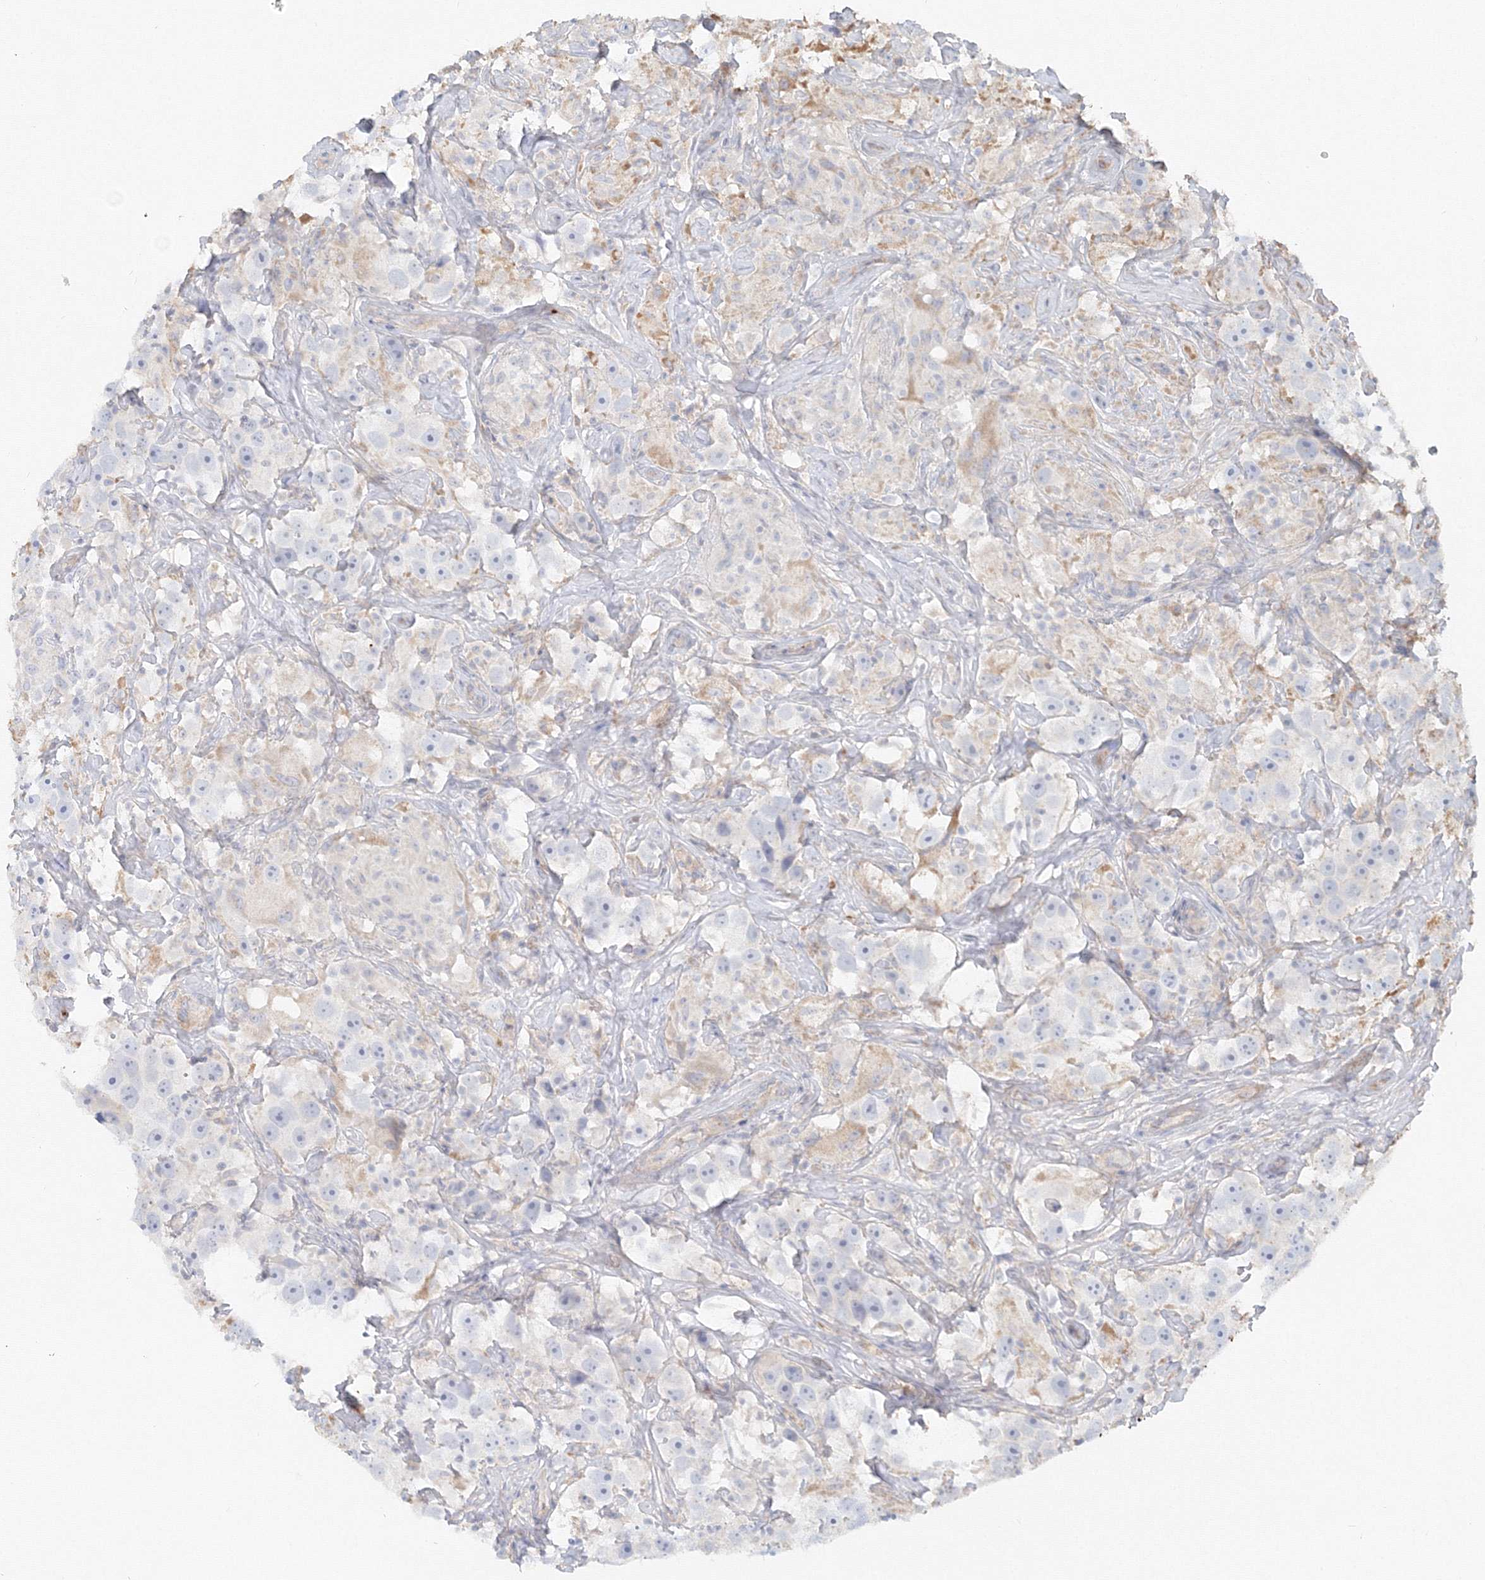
{"staining": {"intensity": "negative", "quantity": "none", "location": "none"}, "tissue": "testis cancer", "cell_type": "Tumor cells", "image_type": "cancer", "snomed": [{"axis": "morphology", "description": "Seminoma, NOS"}, {"axis": "topography", "description": "Testis"}], "caption": "Micrograph shows no significant protein staining in tumor cells of testis cancer.", "gene": "MMRN1", "patient": {"sex": "male", "age": 49}}